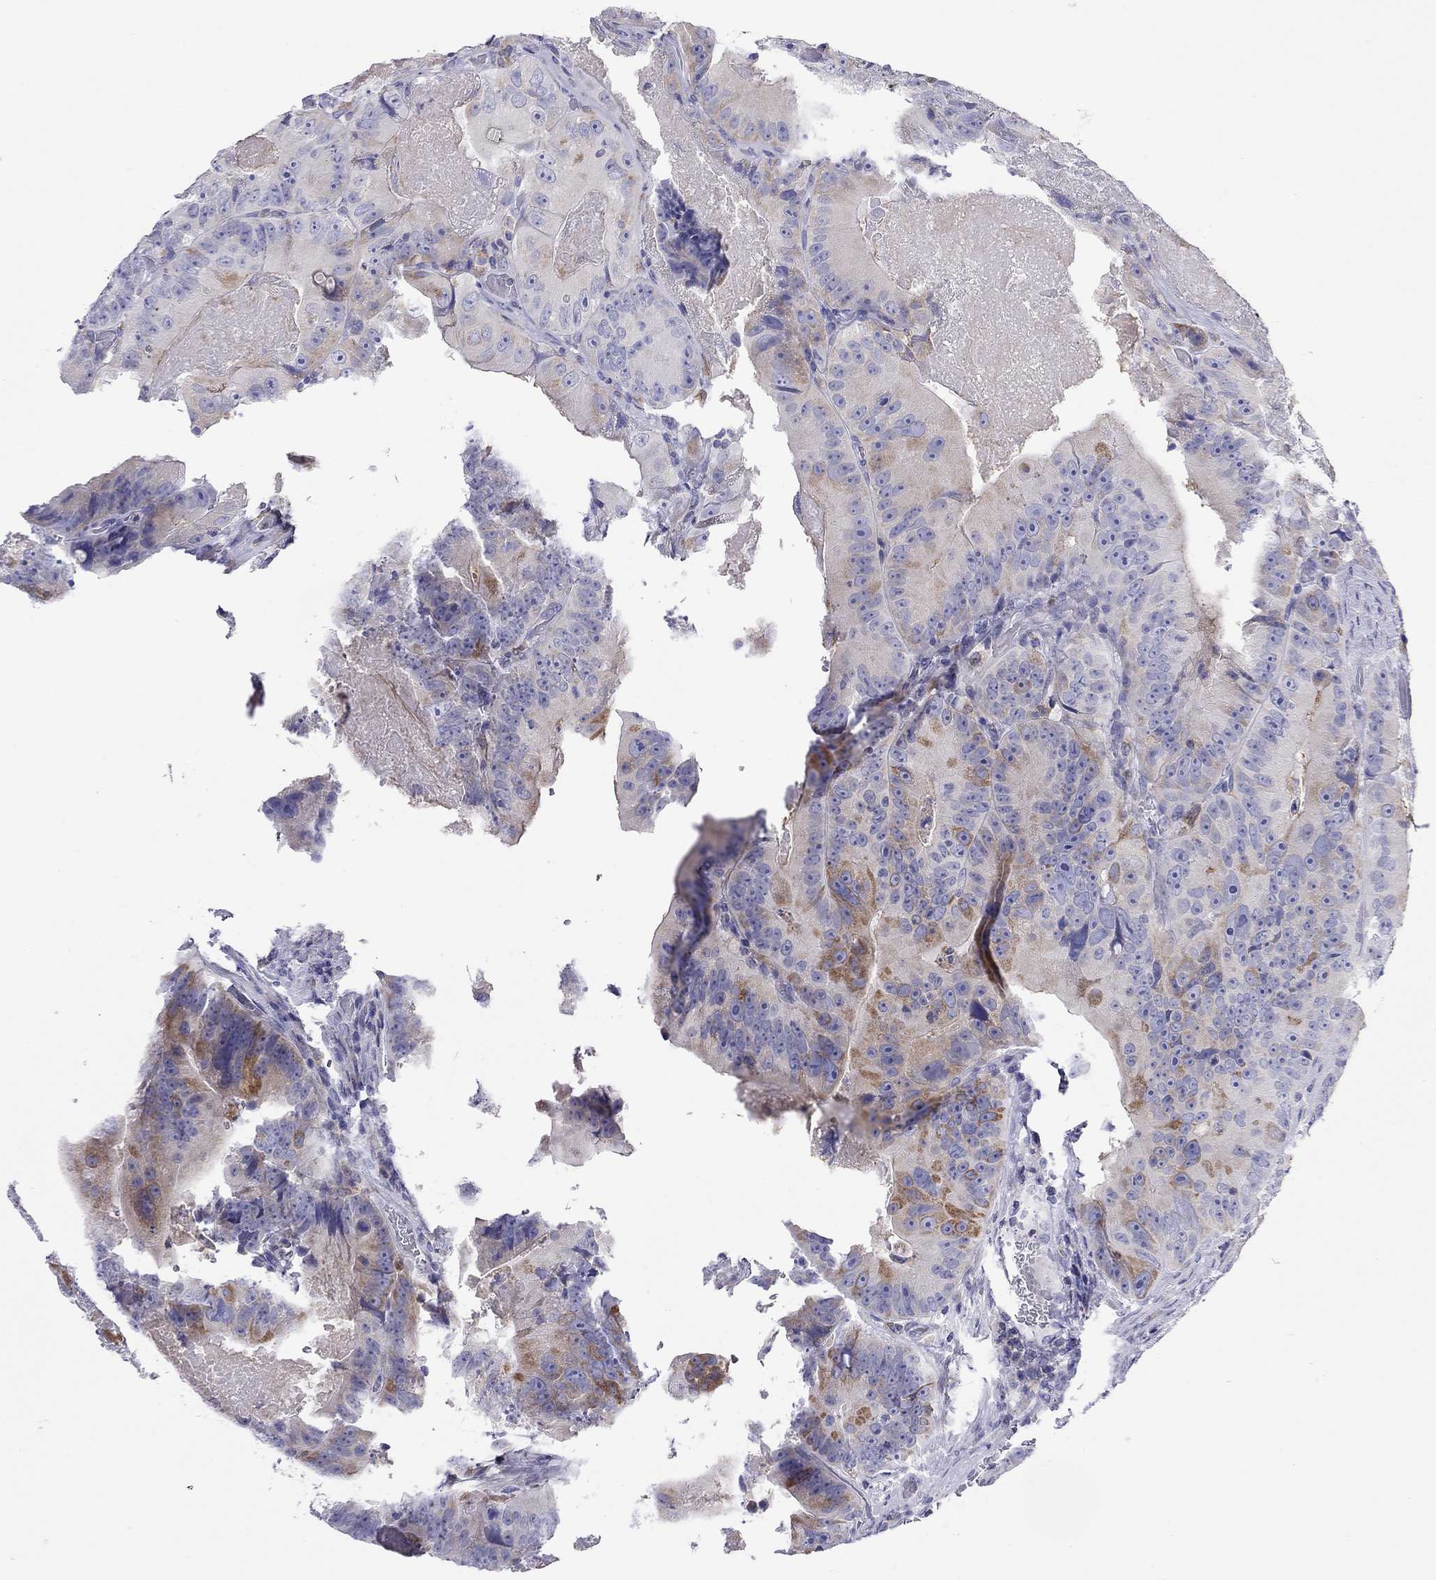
{"staining": {"intensity": "moderate", "quantity": "25%-75%", "location": "cytoplasmic/membranous"}, "tissue": "colorectal cancer", "cell_type": "Tumor cells", "image_type": "cancer", "snomed": [{"axis": "morphology", "description": "Adenocarcinoma, NOS"}, {"axis": "topography", "description": "Colon"}], "caption": "Immunohistochemistry staining of colorectal adenocarcinoma, which demonstrates medium levels of moderate cytoplasmic/membranous expression in approximately 25%-75% of tumor cells indicating moderate cytoplasmic/membranous protein staining. The staining was performed using DAB (3,3'-diaminobenzidine) (brown) for protein detection and nuclei were counterstained in hematoxylin (blue).", "gene": "SLC46A2", "patient": {"sex": "female", "age": 86}}